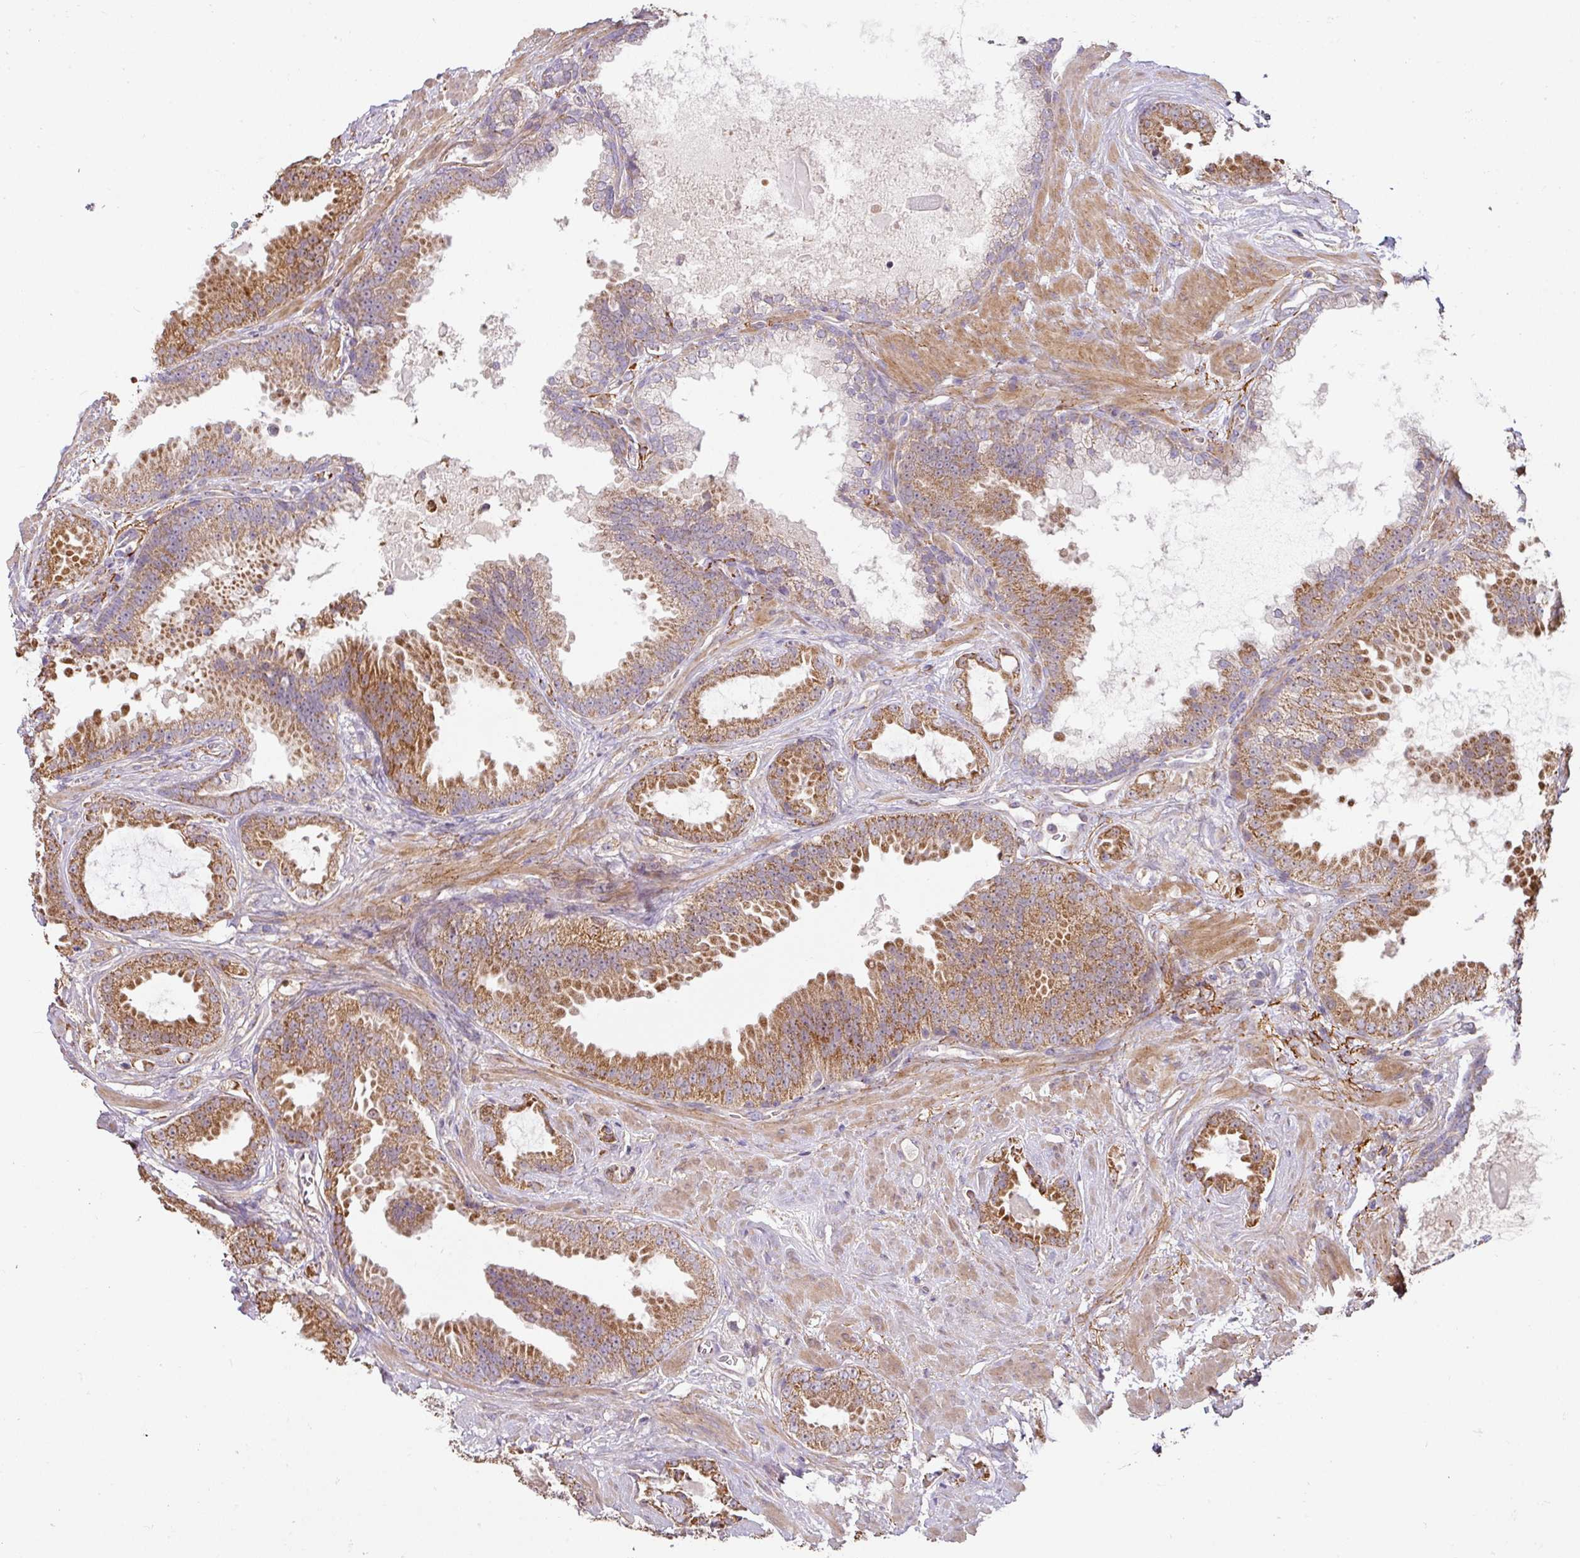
{"staining": {"intensity": "moderate", "quantity": ">75%", "location": "cytoplasmic/membranous"}, "tissue": "prostate cancer", "cell_type": "Tumor cells", "image_type": "cancer", "snomed": [{"axis": "morphology", "description": "Adenocarcinoma, Low grade"}, {"axis": "topography", "description": "Prostate"}], "caption": "This micrograph exhibits IHC staining of prostate cancer (low-grade adenocarcinoma), with medium moderate cytoplasmic/membranous staining in about >75% of tumor cells.", "gene": "STK35", "patient": {"sex": "male", "age": 62}}